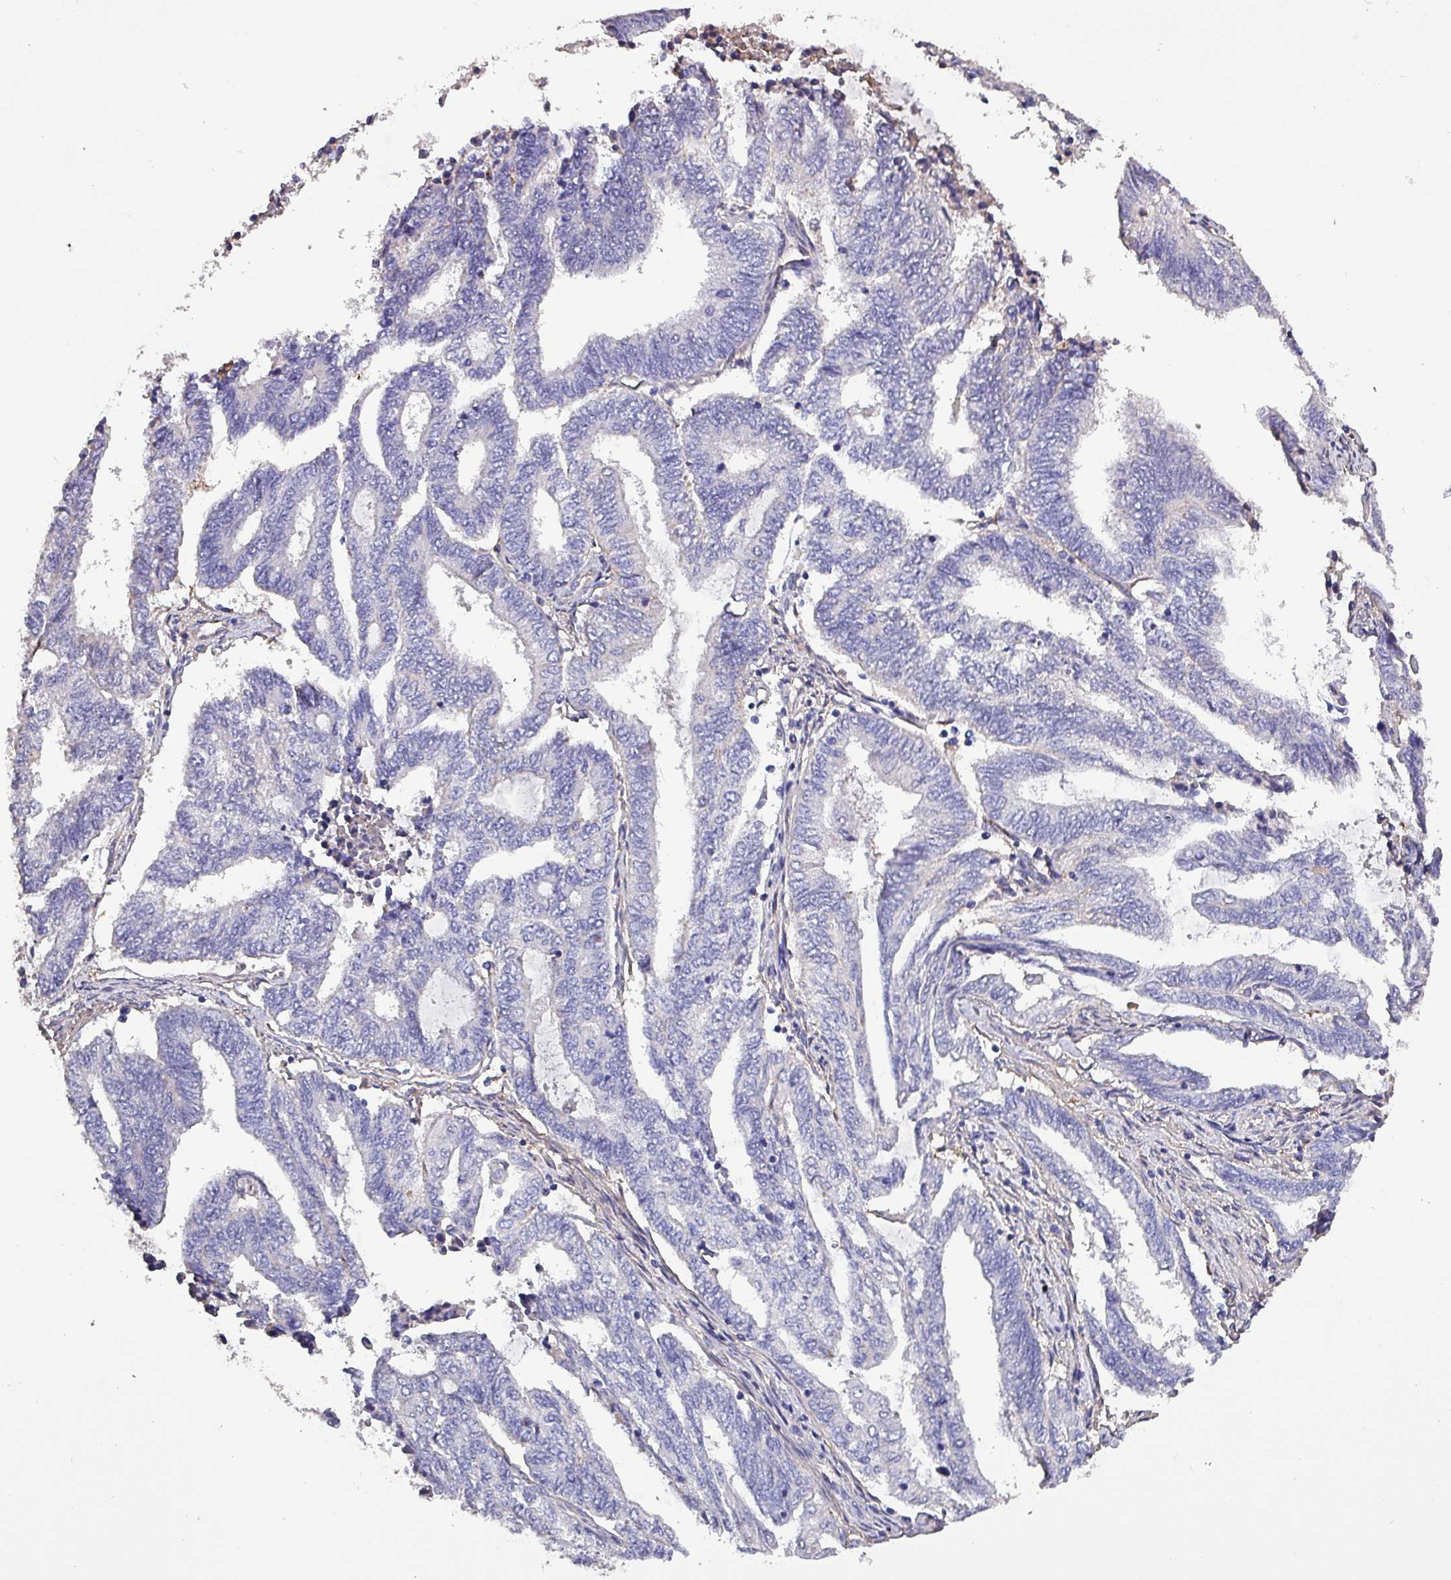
{"staining": {"intensity": "negative", "quantity": "none", "location": "none"}, "tissue": "endometrial cancer", "cell_type": "Tumor cells", "image_type": "cancer", "snomed": [{"axis": "morphology", "description": "Adenocarcinoma, NOS"}, {"axis": "topography", "description": "Uterus"}, {"axis": "topography", "description": "Endometrium"}], "caption": "Tumor cells show no significant protein expression in endometrial cancer (adenocarcinoma). (DAB (3,3'-diaminobenzidine) IHC with hematoxylin counter stain).", "gene": "HTRA4", "patient": {"sex": "female", "age": 70}}